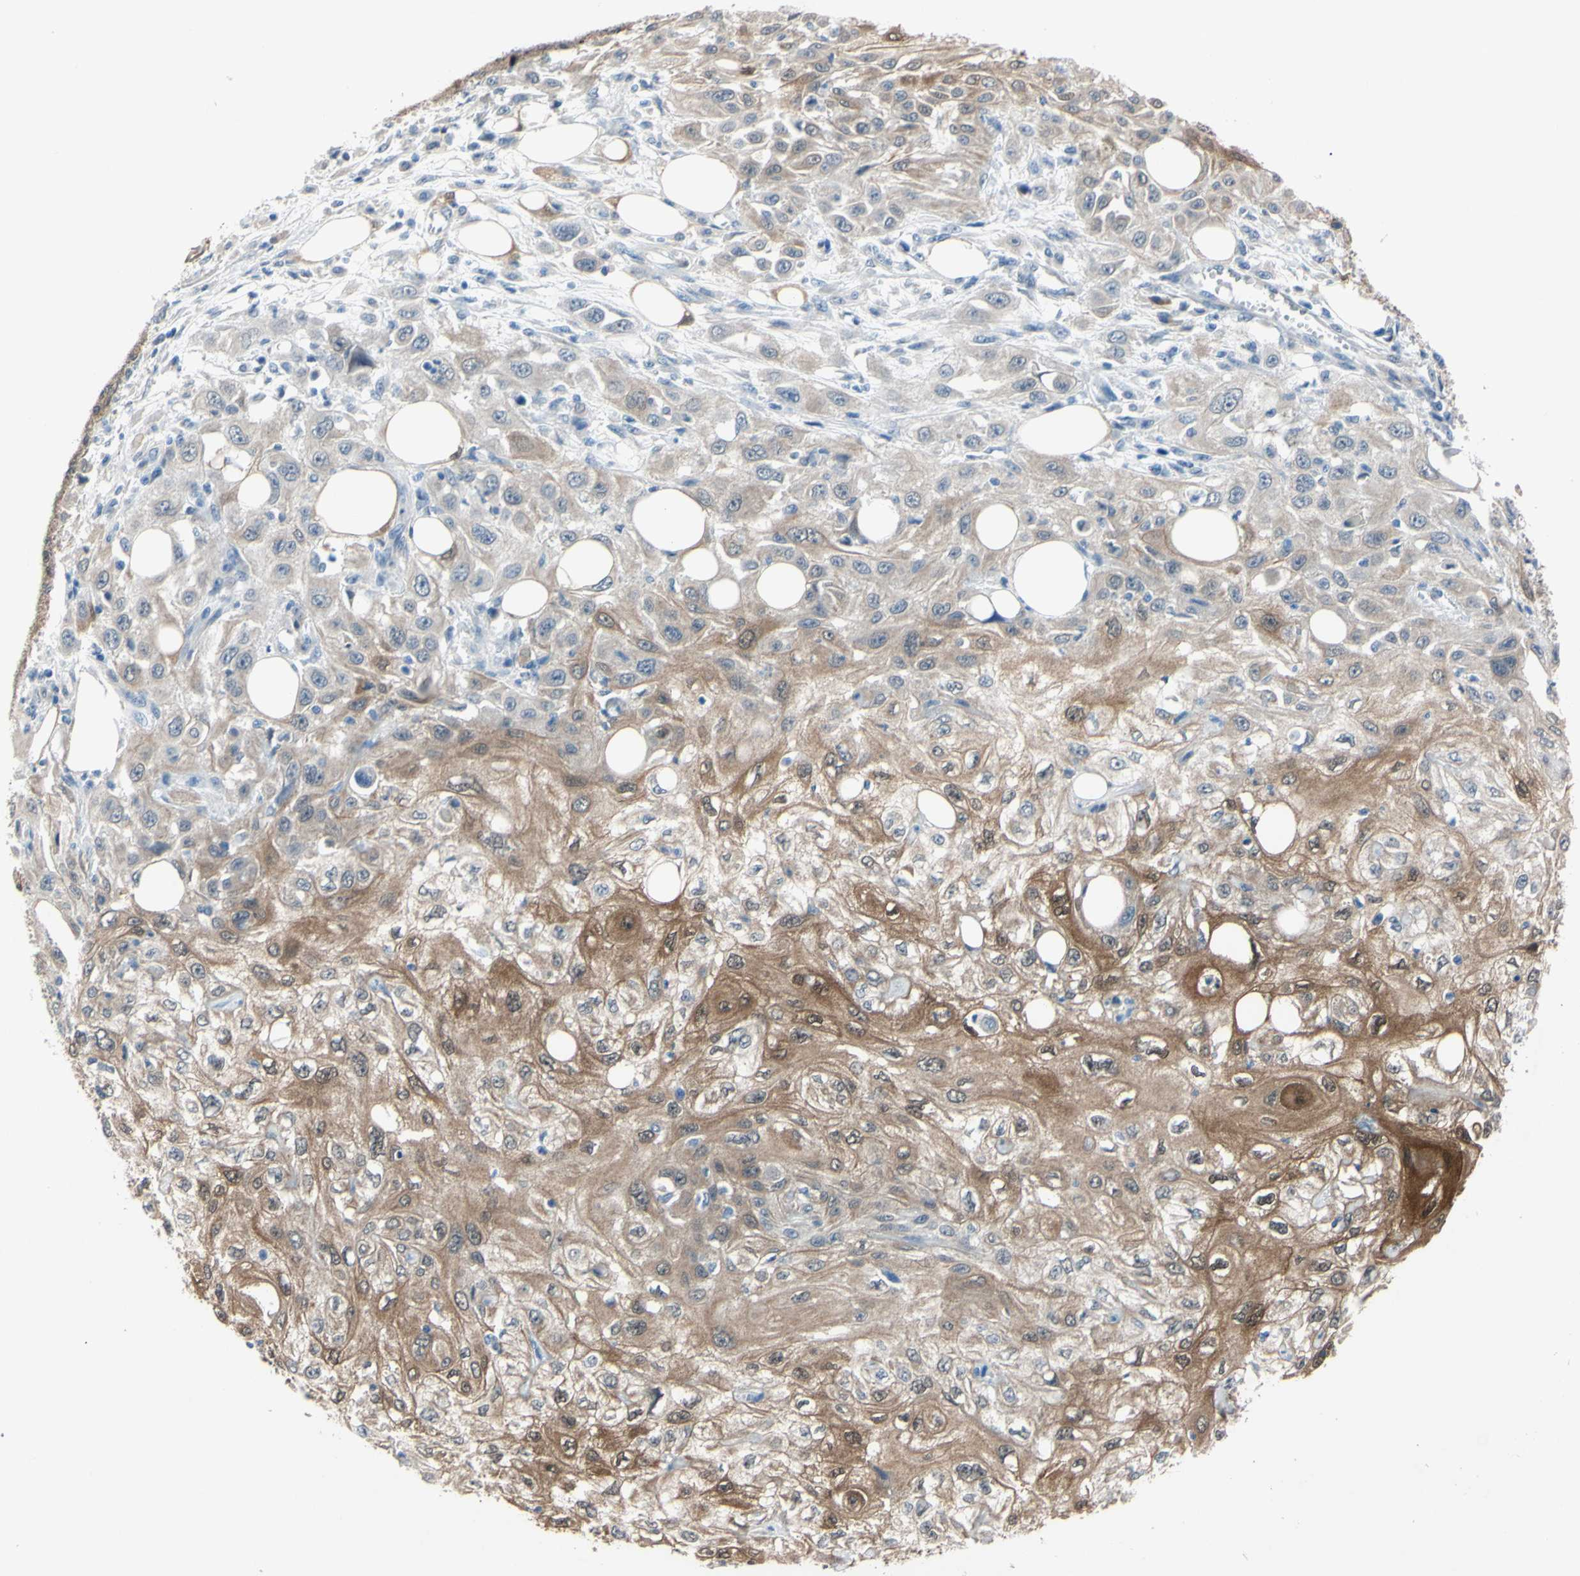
{"staining": {"intensity": "moderate", "quantity": "25%-75%", "location": "cytoplasmic/membranous"}, "tissue": "skin cancer", "cell_type": "Tumor cells", "image_type": "cancer", "snomed": [{"axis": "morphology", "description": "Squamous cell carcinoma, NOS"}, {"axis": "topography", "description": "Skin"}], "caption": "Moderate cytoplasmic/membranous positivity for a protein is present in about 25%-75% of tumor cells of squamous cell carcinoma (skin) using IHC.", "gene": "NOL3", "patient": {"sex": "male", "age": 75}}